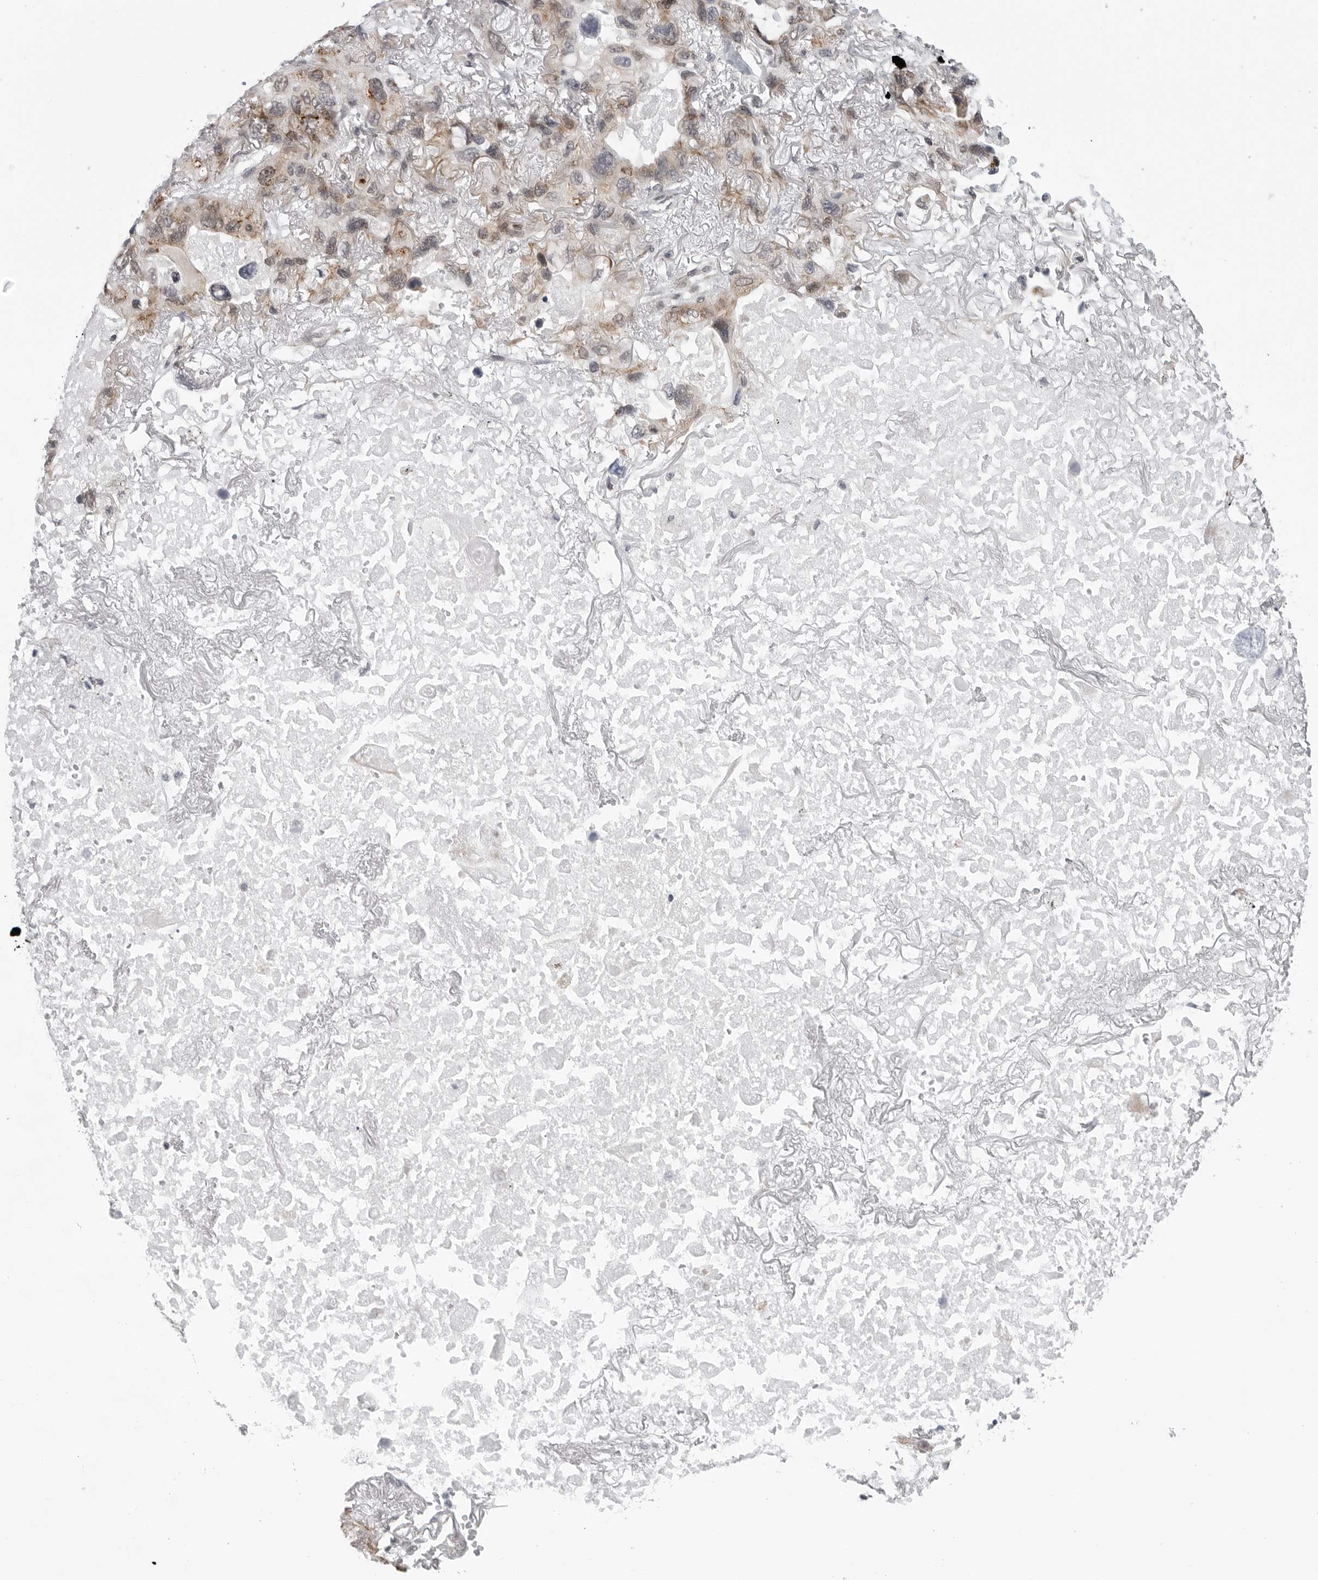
{"staining": {"intensity": "weak", "quantity": "25%-75%", "location": "cytoplasmic/membranous"}, "tissue": "lung cancer", "cell_type": "Tumor cells", "image_type": "cancer", "snomed": [{"axis": "morphology", "description": "Squamous cell carcinoma, NOS"}, {"axis": "topography", "description": "Lung"}], "caption": "Human squamous cell carcinoma (lung) stained with a protein marker demonstrates weak staining in tumor cells.", "gene": "FAM135B", "patient": {"sex": "female", "age": 73}}